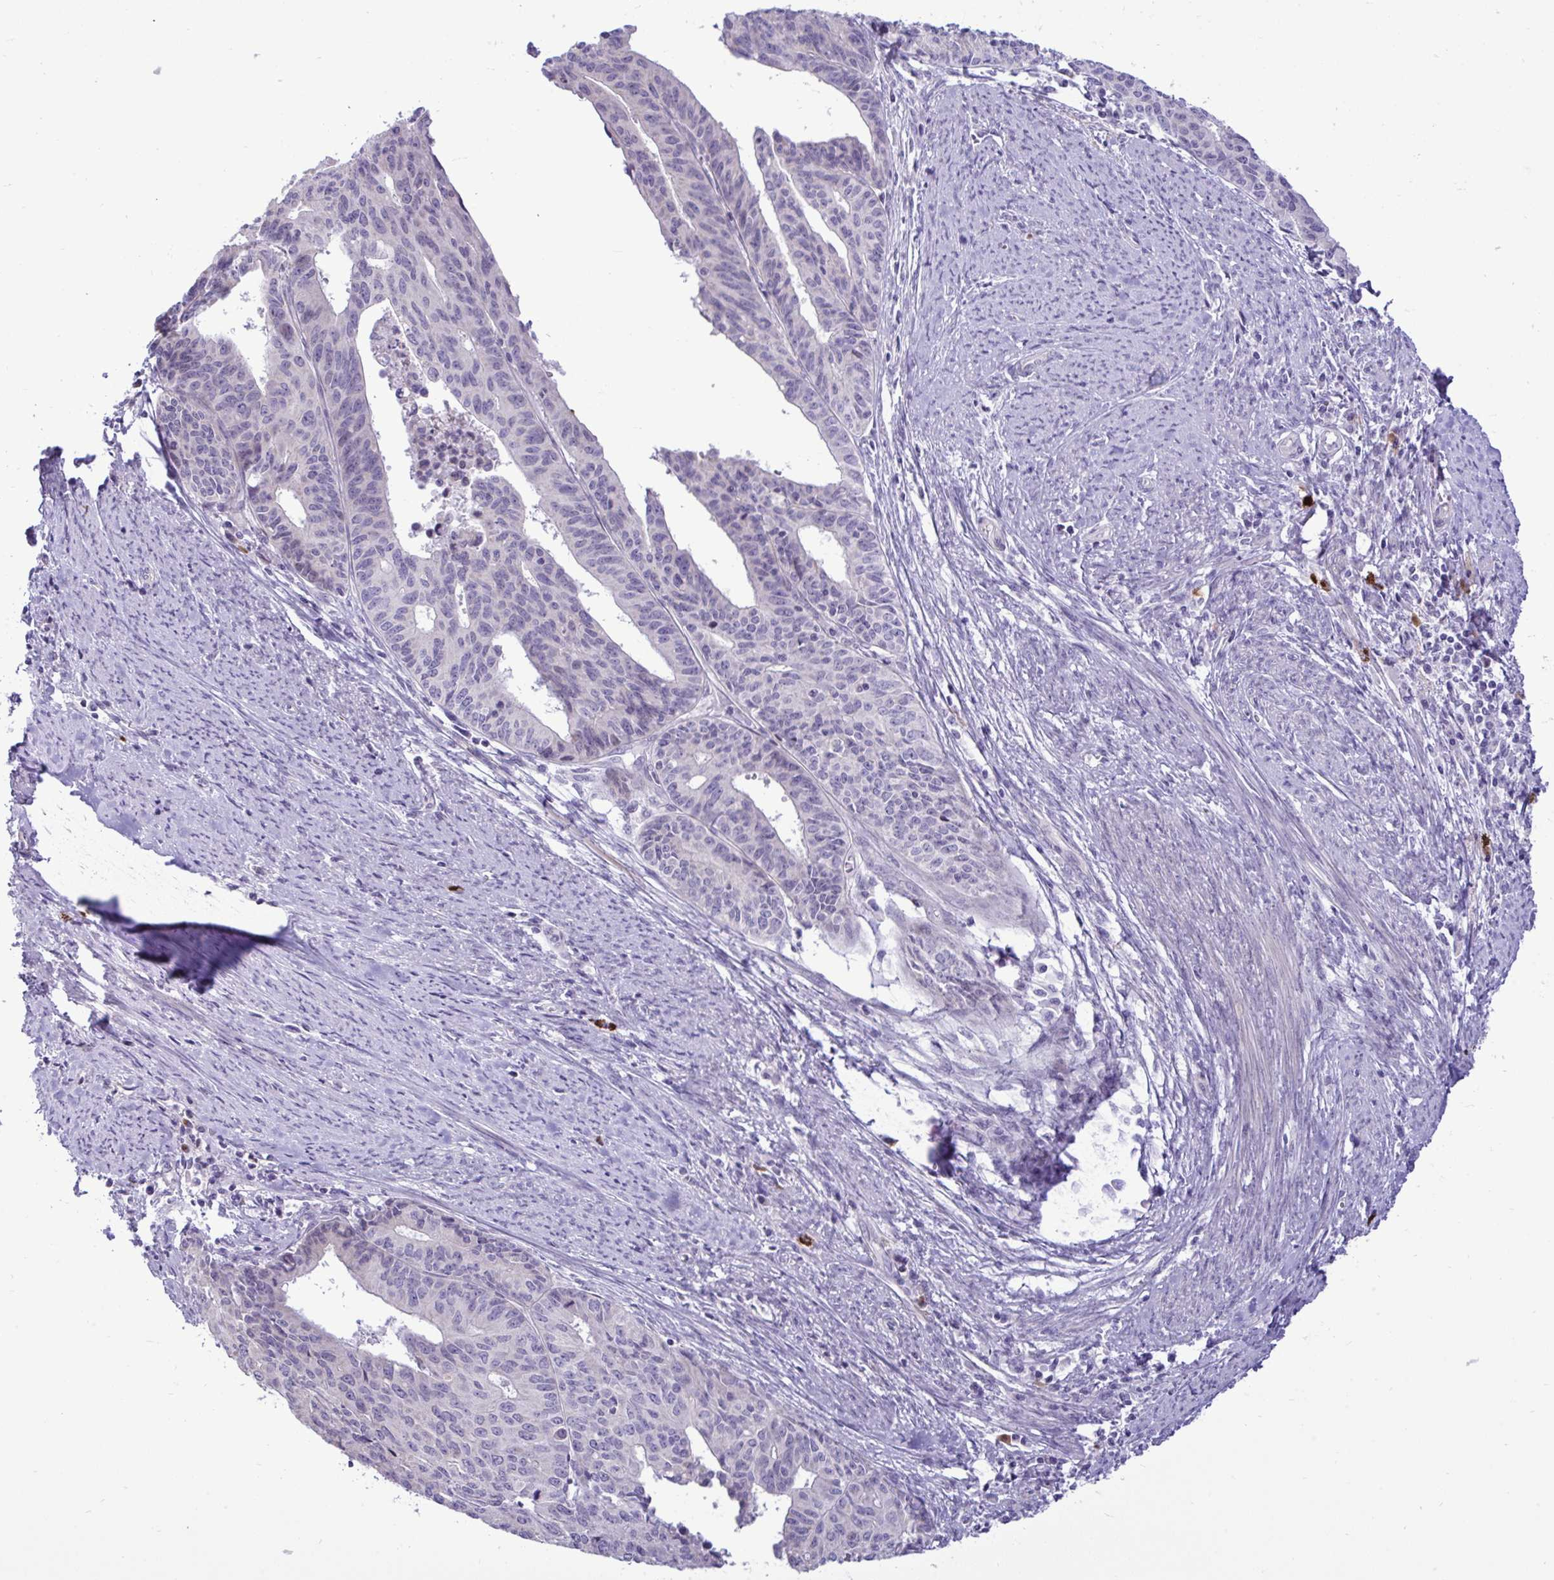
{"staining": {"intensity": "negative", "quantity": "none", "location": "none"}, "tissue": "endometrial cancer", "cell_type": "Tumor cells", "image_type": "cancer", "snomed": [{"axis": "morphology", "description": "Adenocarcinoma, NOS"}, {"axis": "topography", "description": "Endometrium"}], "caption": "Image shows no protein positivity in tumor cells of endometrial cancer (adenocarcinoma) tissue.", "gene": "SPAG1", "patient": {"sex": "female", "age": 65}}